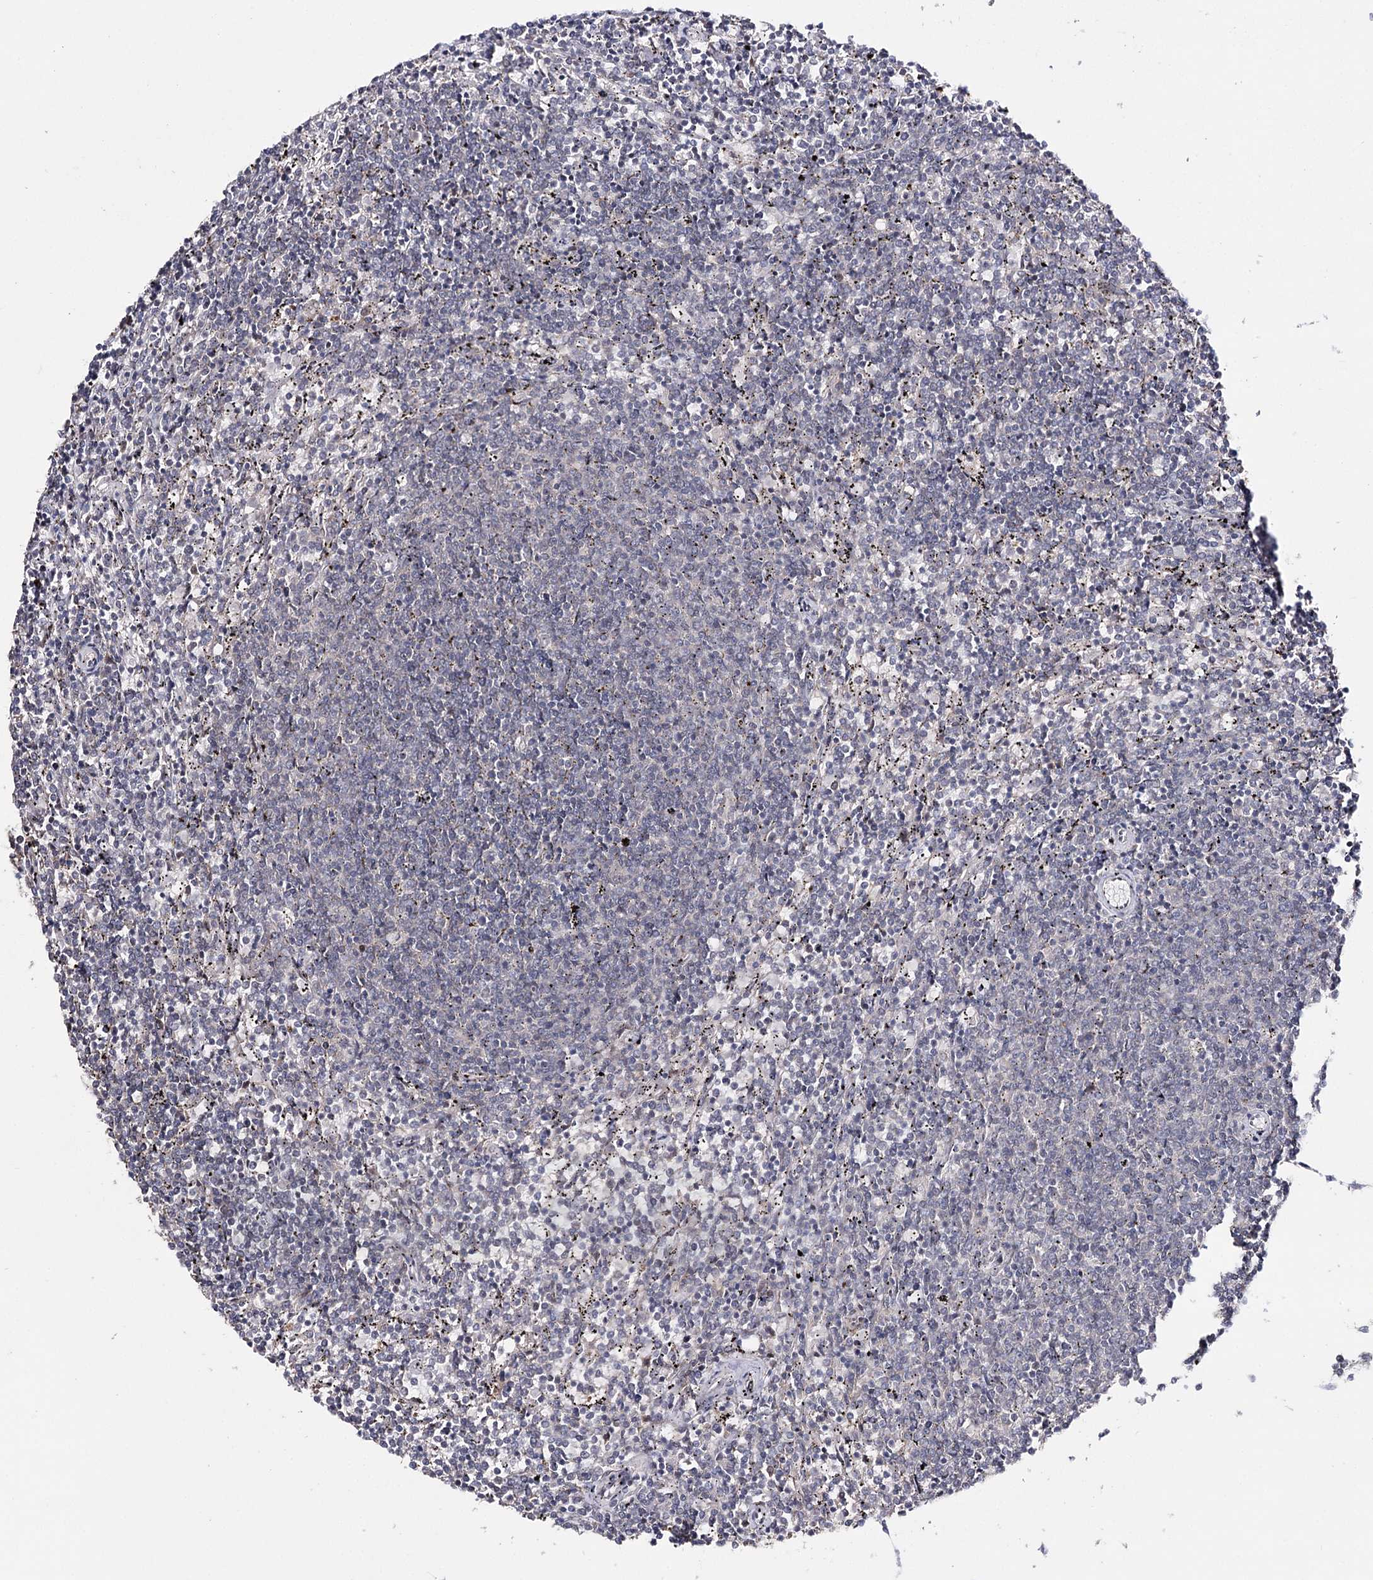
{"staining": {"intensity": "negative", "quantity": "none", "location": "none"}, "tissue": "lymphoma", "cell_type": "Tumor cells", "image_type": "cancer", "snomed": [{"axis": "morphology", "description": "Malignant lymphoma, non-Hodgkin's type, Low grade"}, {"axis": "topography", "description": "Spleen"}], "caption": "A high-resolution micrograph shows IHC staining of malignant lymphoma, non-Hodgkin's type (low-grade), which shows no significant staining in tumor cells. (IHC, brightfield microscopy, high magnification).", "gene": "HSD11B2", "patient": {"sex": "female", "age": 50}}